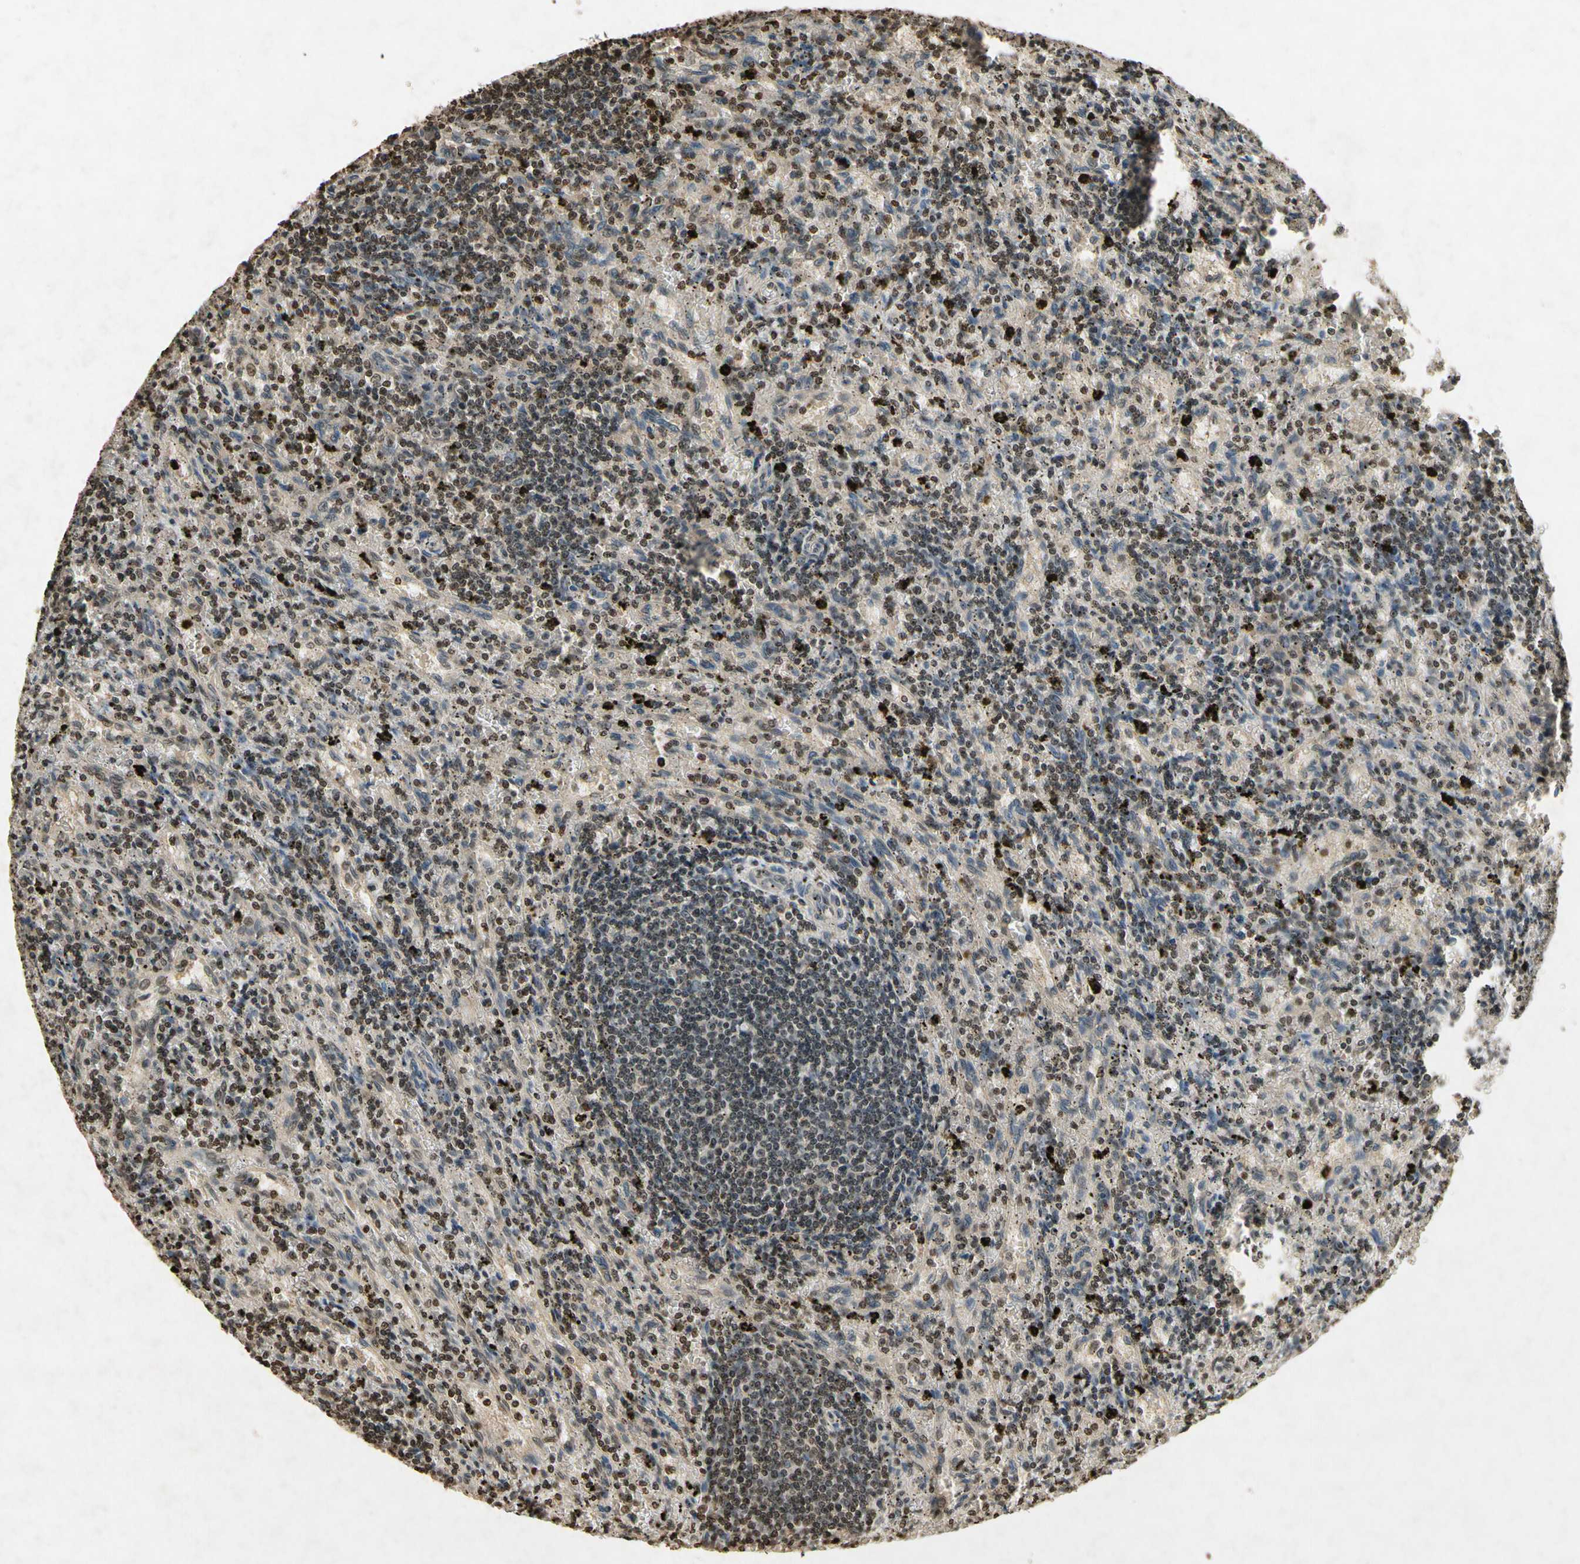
{"staining": {"intensity": "weak", "quantity": ">75%", "location": "nuclear"}, "tissue": "lymphoma", "cell_type": "Tumor cells", "image_type": "cancer", "snomed": [{"axis": "morphology", "description": "Malignant lymphoma, non-Hodgkin's type, Low grade"}, {"axis": "topography", "description": "Spleen"}], "caption": "This image exhibits immunohistochemistry staining of low-grade malignant lymphoma, non-Hodgkin's type, with low weak nuclear positivity in about >75% of tumor cells.", "gene": "HOXB3", "patient": {"sex": "male", "age": 76}}